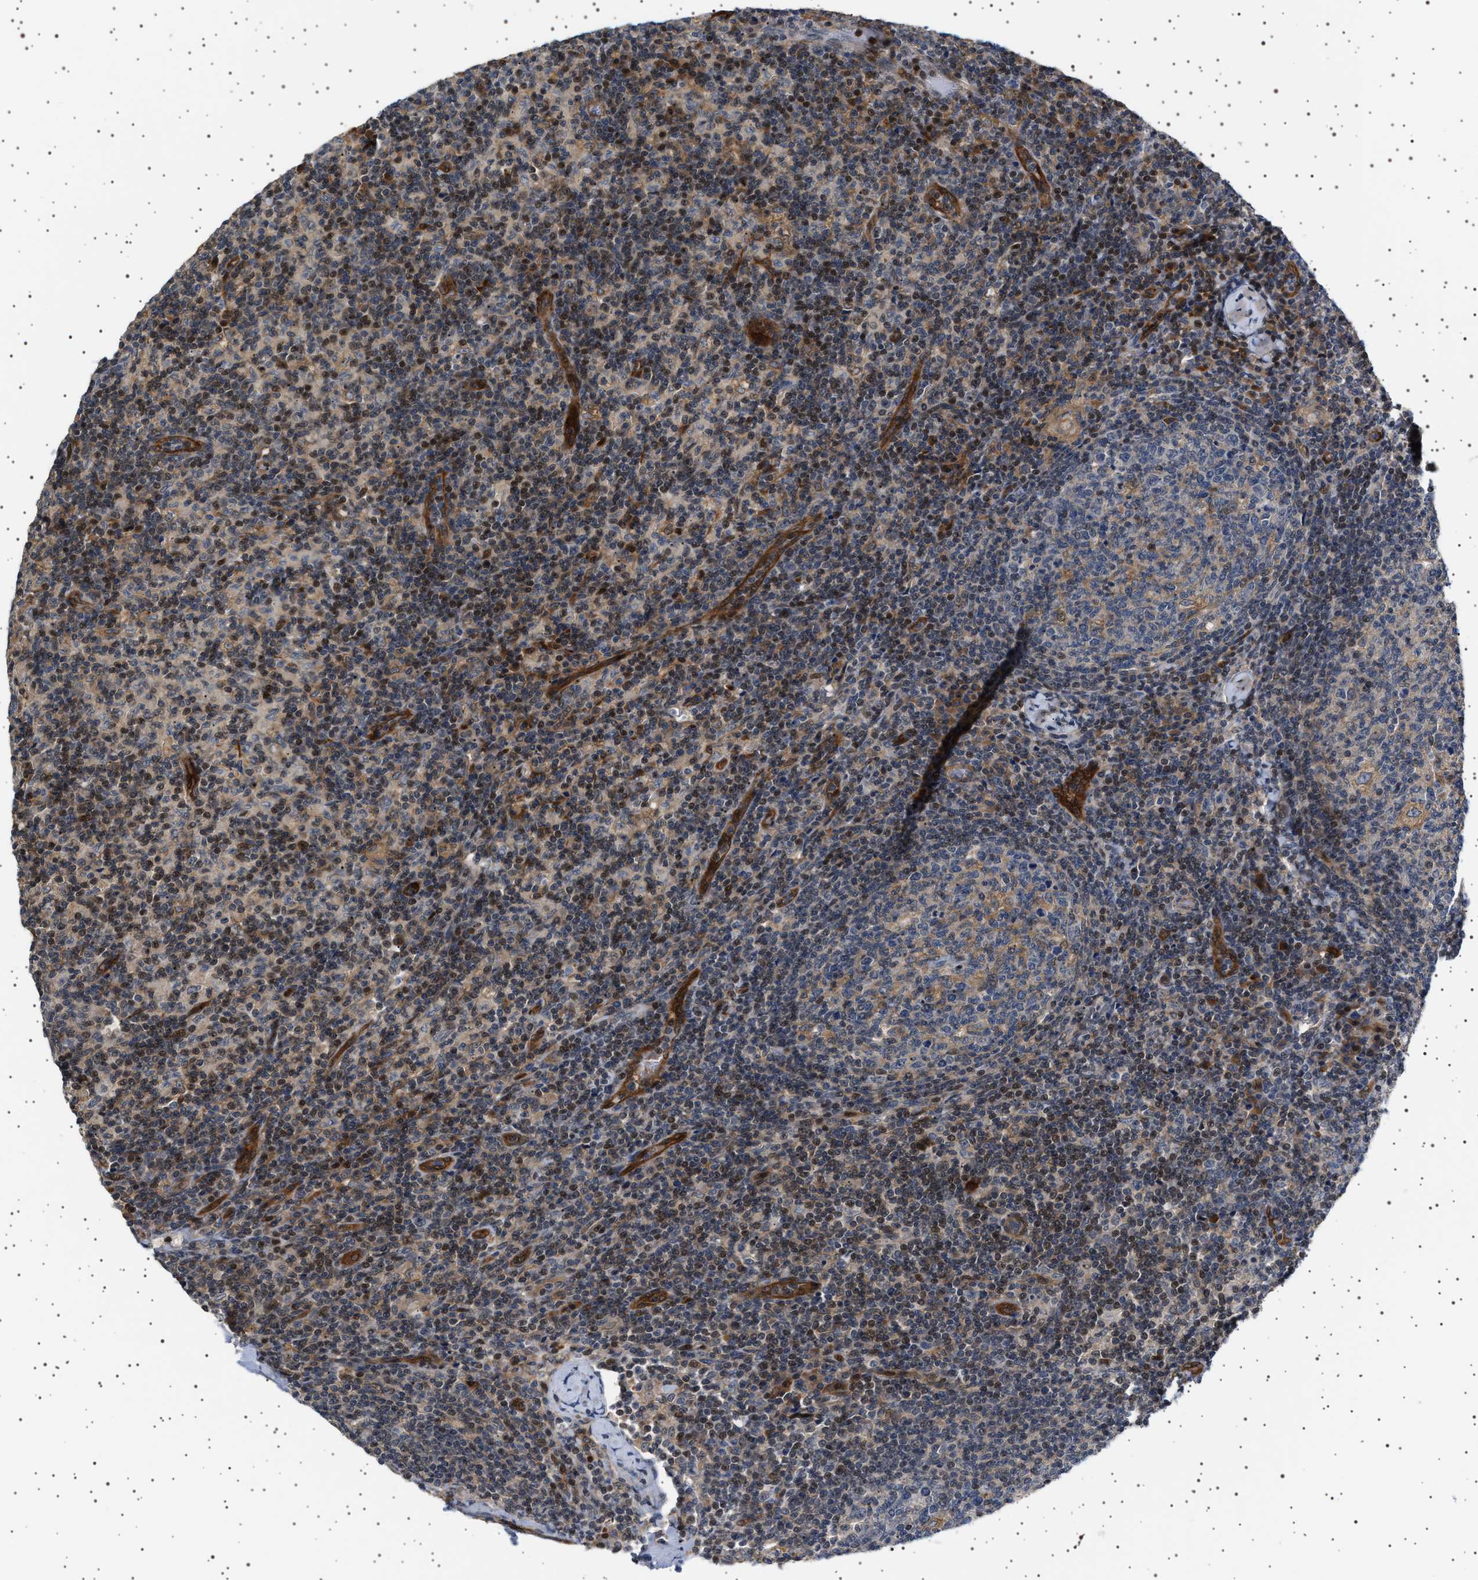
{"staining": {"intensity": "weak", "quantity": "25%-75%", "location": "cytoplasmic/membranous"}, "tissue": "lymph node", "cell_type": "Germinal center cells", "image_type": "normal", "snomed": [{"axis": "morphology", "description": "Normal tissue, NOS"}, {"axis": "morphology", "description": "Inflammation, NOS"}, {"axis": "topography", "description": "Lymph node"}], "caption": "A high-resolution photomicrograph shows immunohistochemistry (IHC) staining of benign lymph node, which reveals weak cytoplasmic/membranous staining in approximately 25%-75% of germinal center cells.", "gene": "BAG3", "patient": {"sex": "male", "age": 55}}